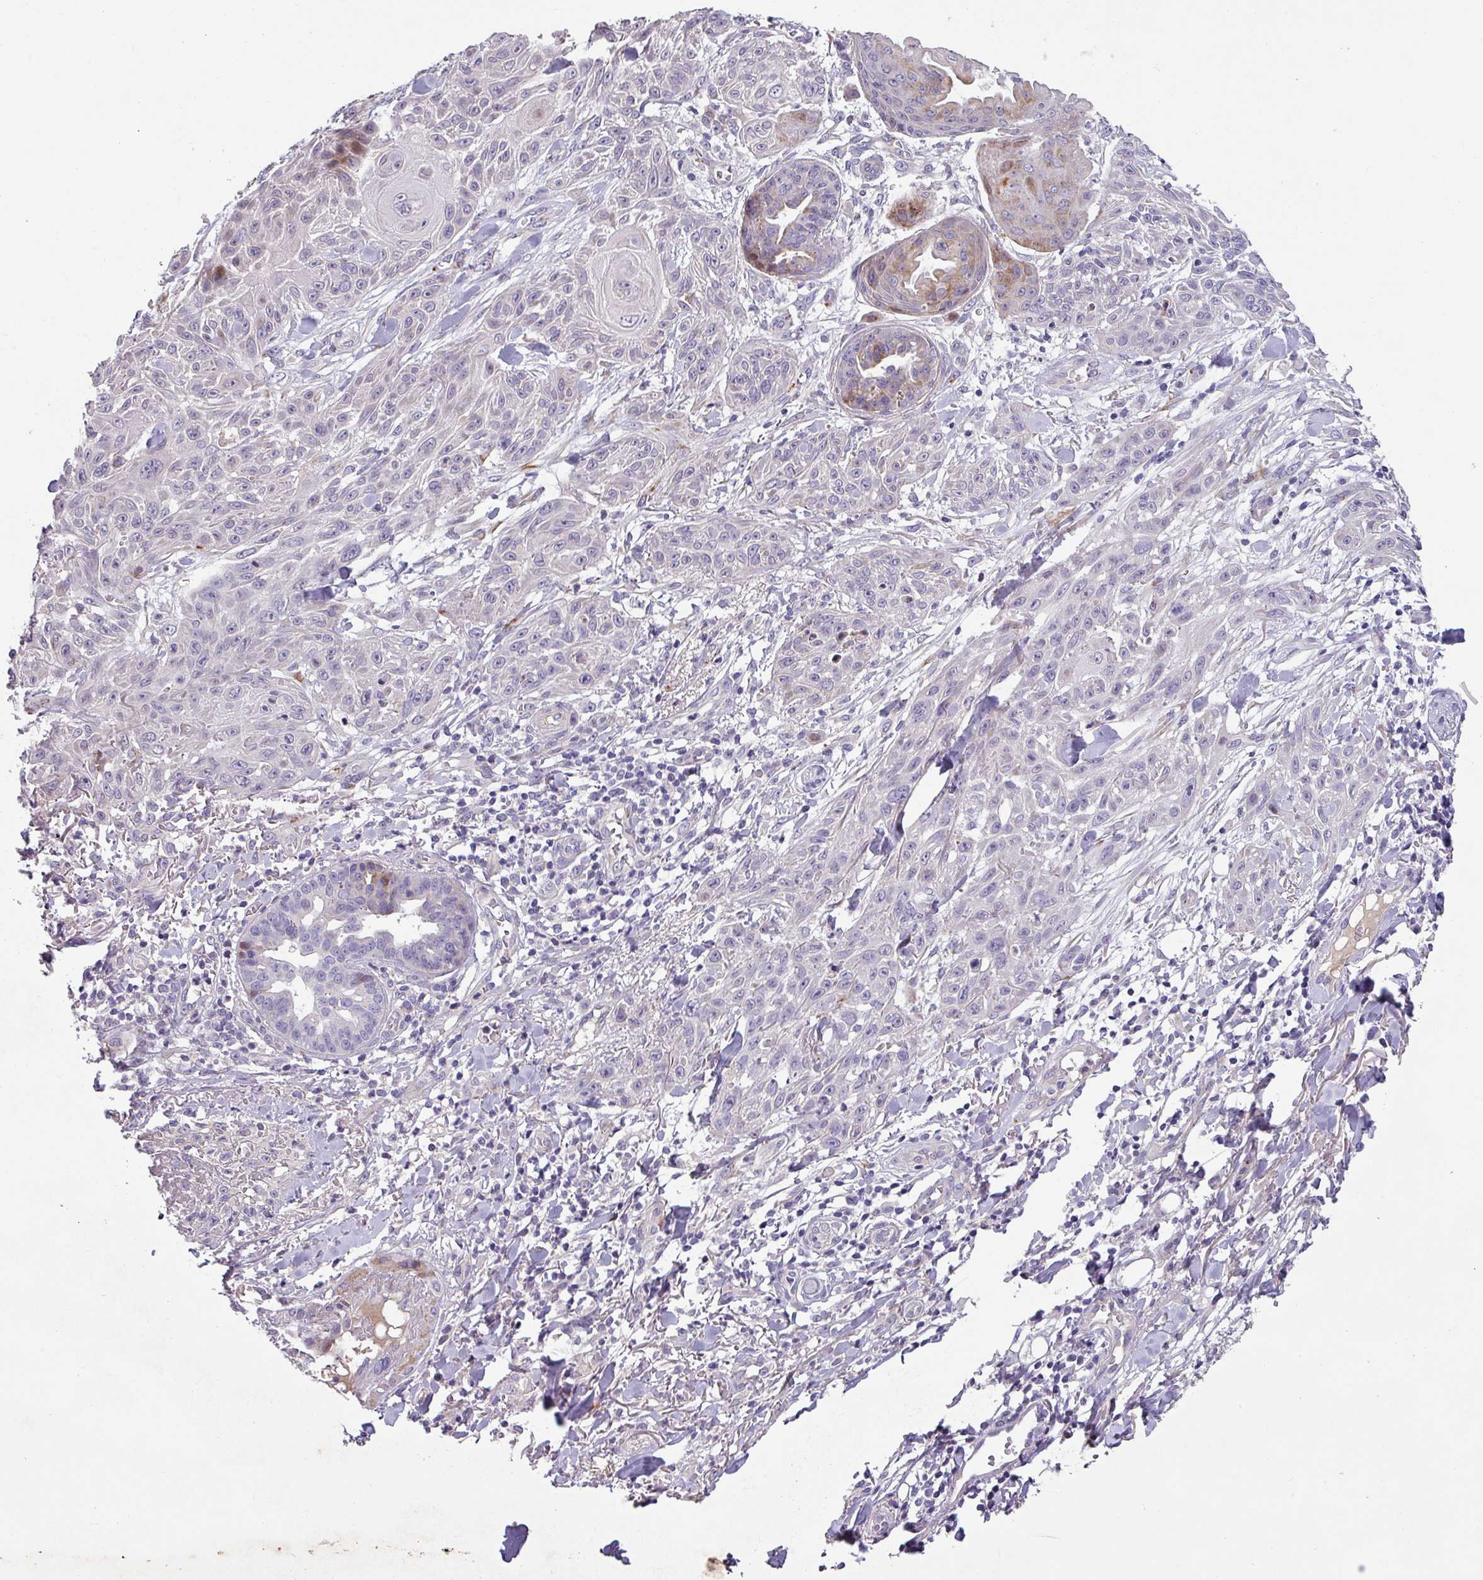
{"staining": {"intensity": "negative", "quantity": "none", "location": "none"}, "tissue": "skin cancer", "cell_type": "Tumor cells", "image_type": "cancer", "snomed": [{"axis": "morphology", "description": "Squamous cell carcinoma, NOS"}, {"axis": "topography", "description": "Skin"}], "caption": "Immunohistochemical staining of human skin squamous cell carcinoma displays no significant expression in tumor cells. (Brightfield microscopy of DAB immunohistochemistry at high magnification).", "gene": "KLHL3", "patient": {"sex": "male", "age": 86}}